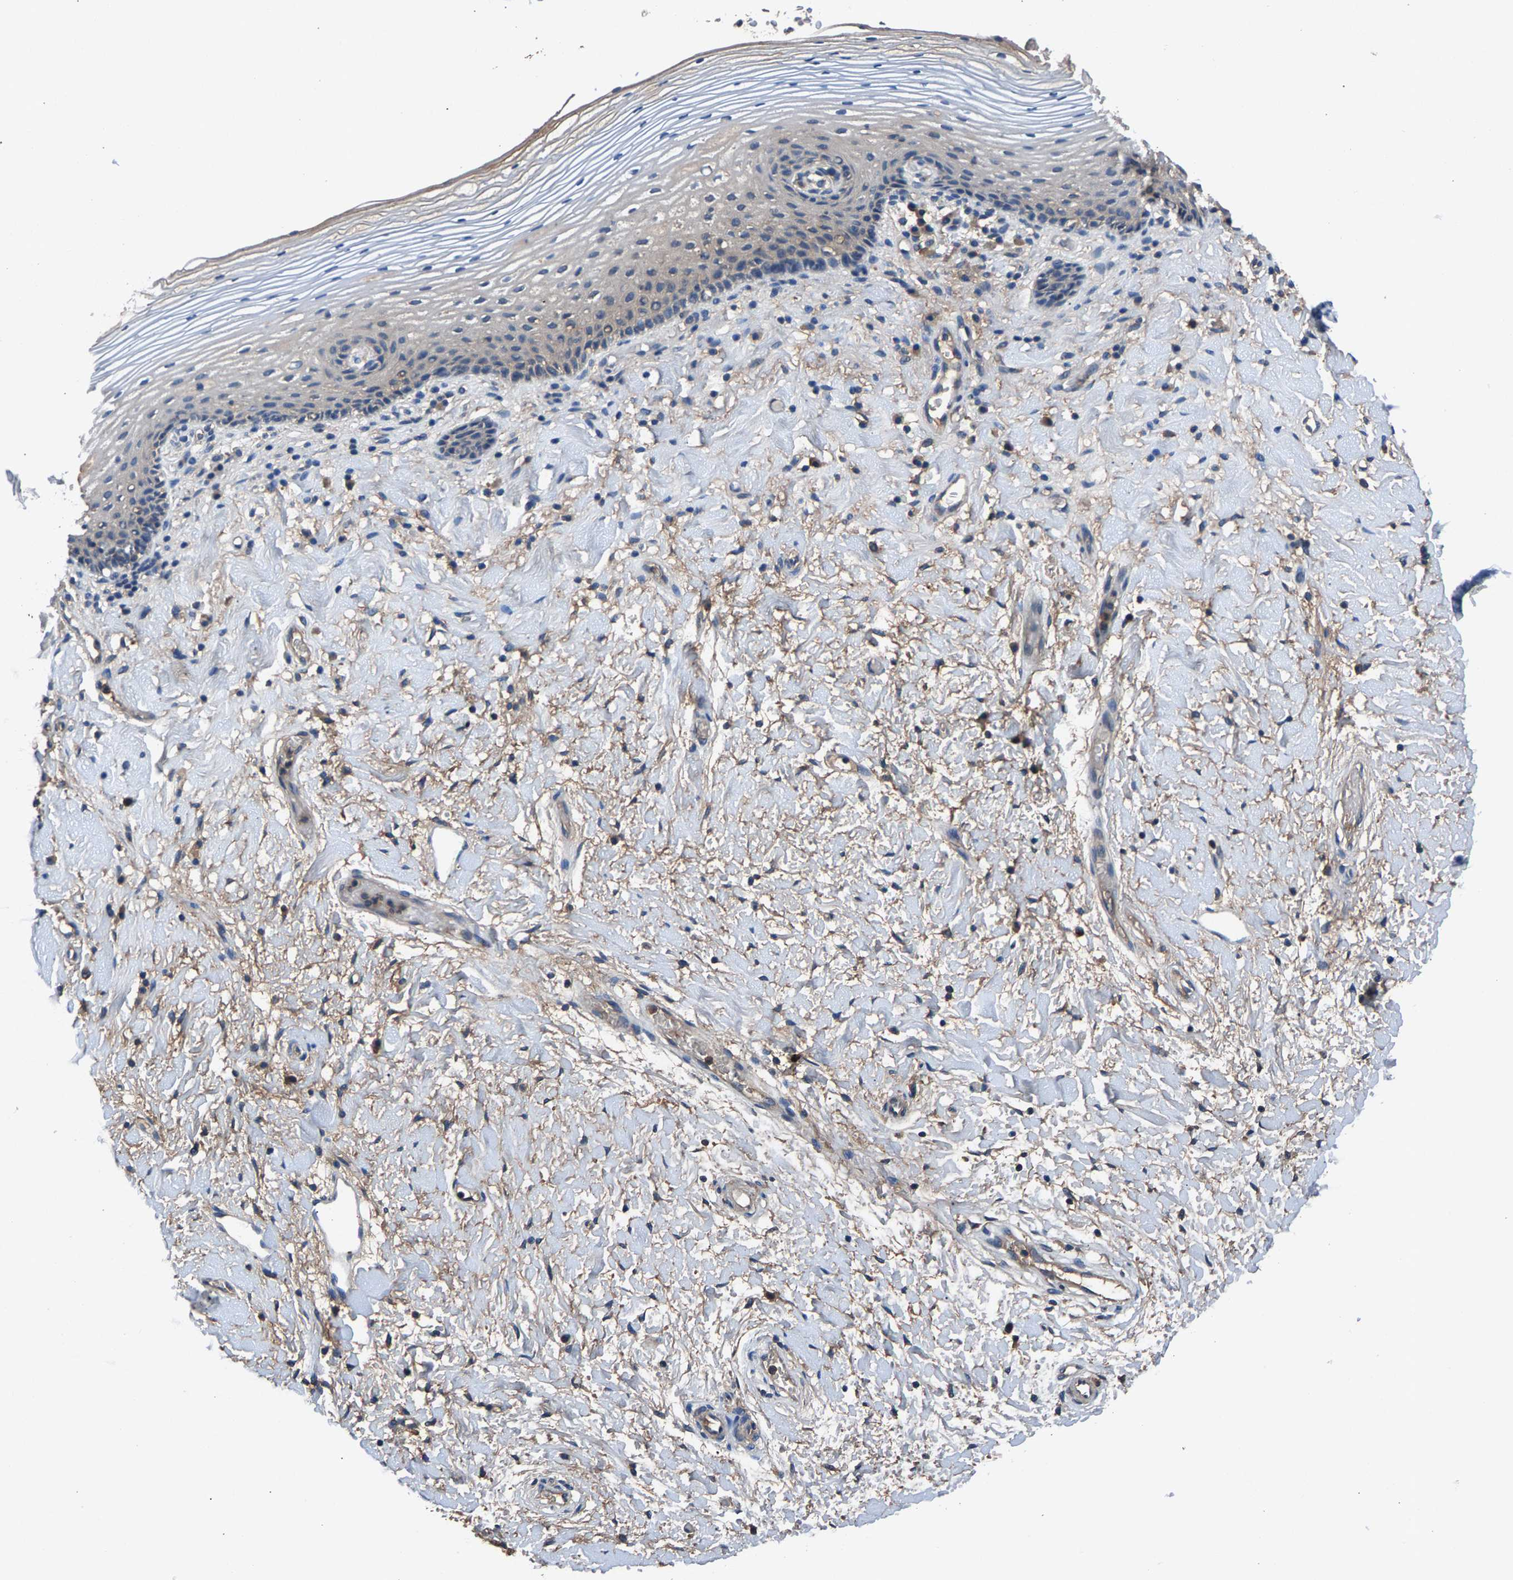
{"staining": {"intensity": "negative", "quantity": "none", "location": "none"}, "tissue": "vagina", "cell_type": "Squamous epithelial cells", "image_type": "normal", "snomed": [{"axis": "morphology", "description": "Normal tissue, NOS"}, {"axis": "topography", "description": "Vagina"}], "caption": "Immunohistochemical staining of benign vagina shows no significant positivity in squamous epithelial cells.", "gene": "PRXL2C", "patient": {"sex": "female", "age": 60}}